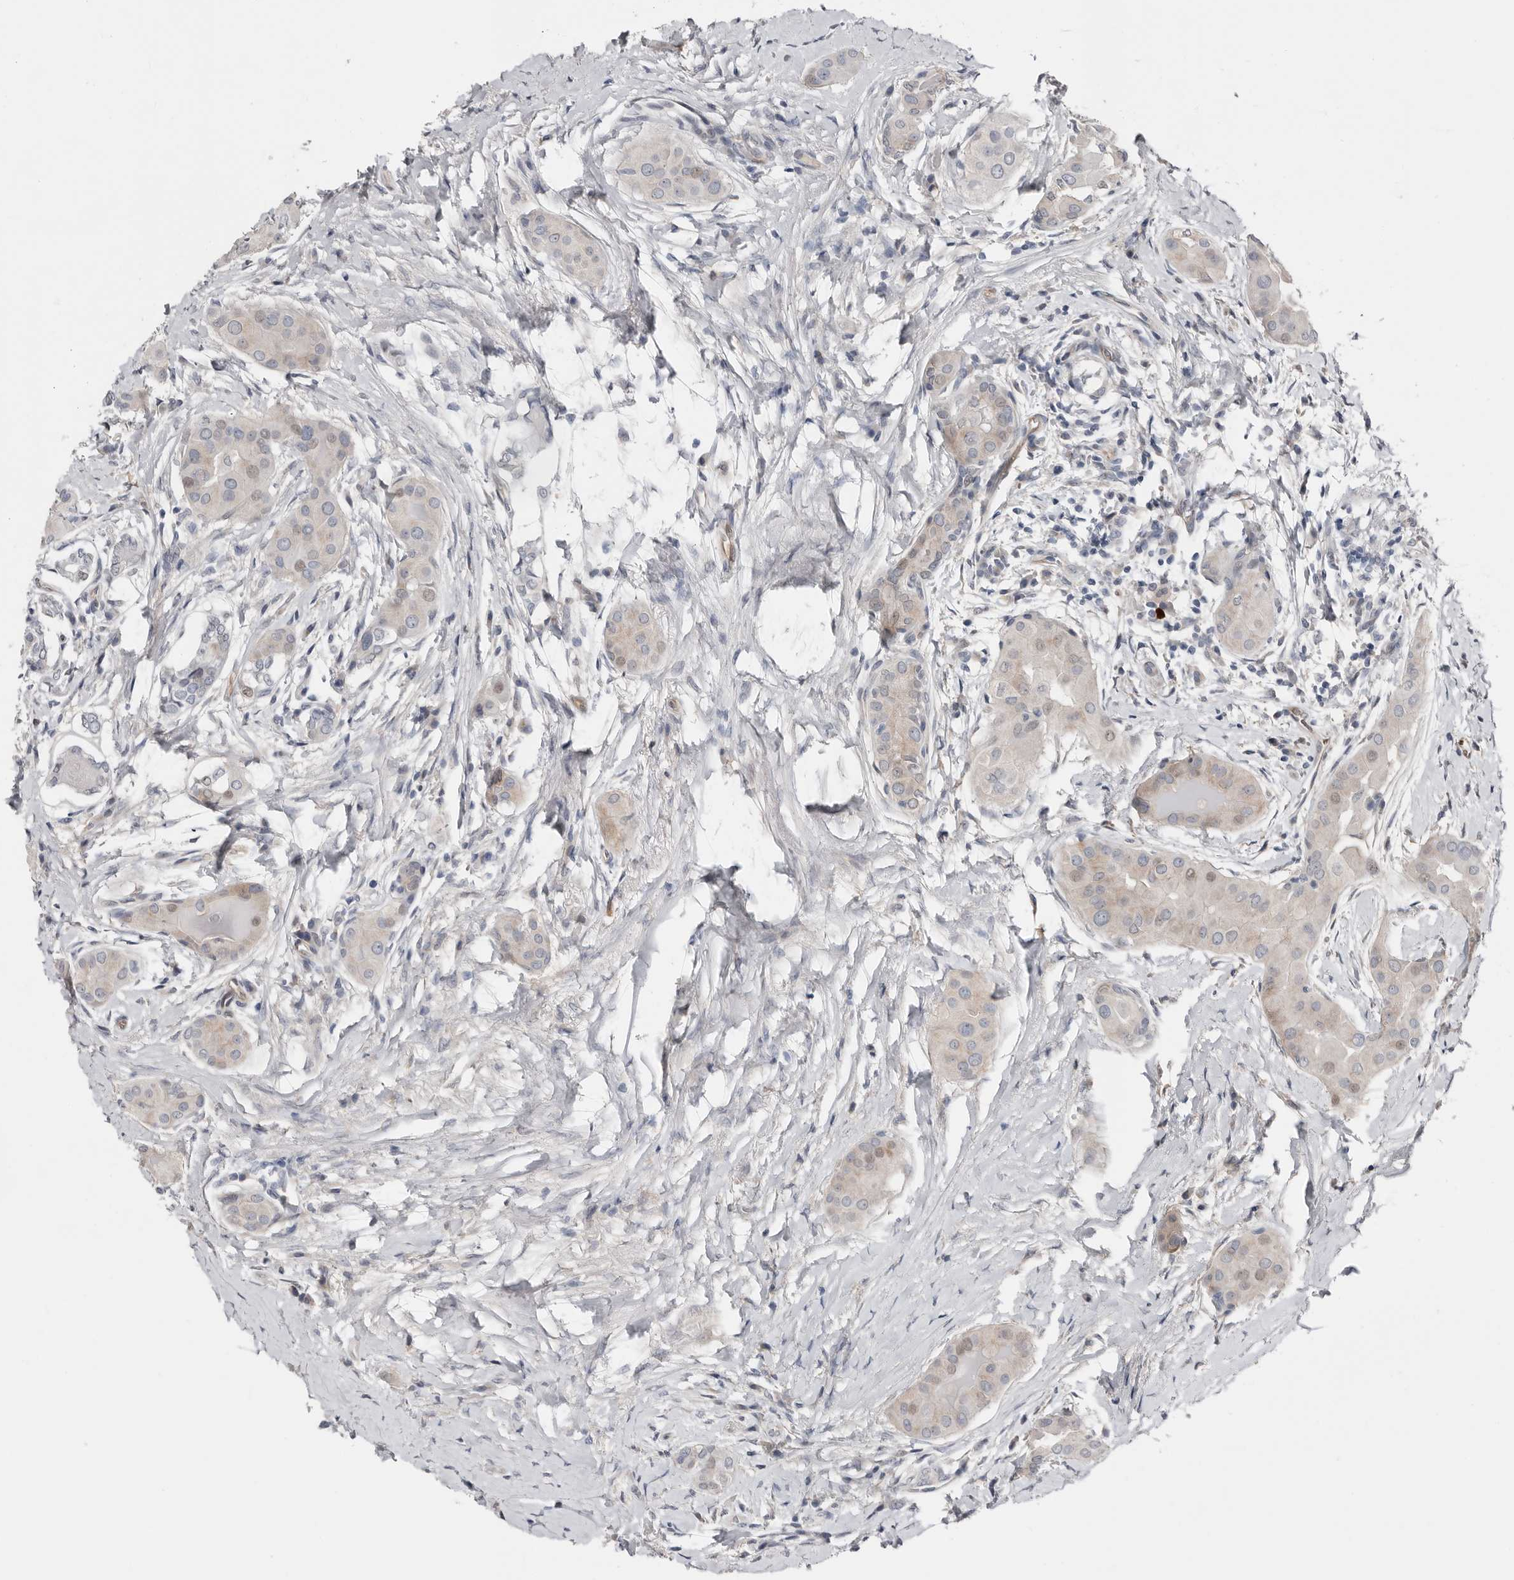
{"staining": {"intensity": "negative", "quantity": "none", "location": "none"}, "tissue": "thyroid cancer", "cell_type": "Tumor cells", "image_type": "cancer", "snomed": [{"axis": "morphology", "description": "Papillary adenocarcinoma, NOS"}, {"axis": "topography", "description": "Thyroid gland"}], "caption": "Tumor cells show no significant protein positivity in thyroid papillary adenocarcinoma.", "gene": "ASRGL1", "patient": {"sex": "male", "age": 33}}